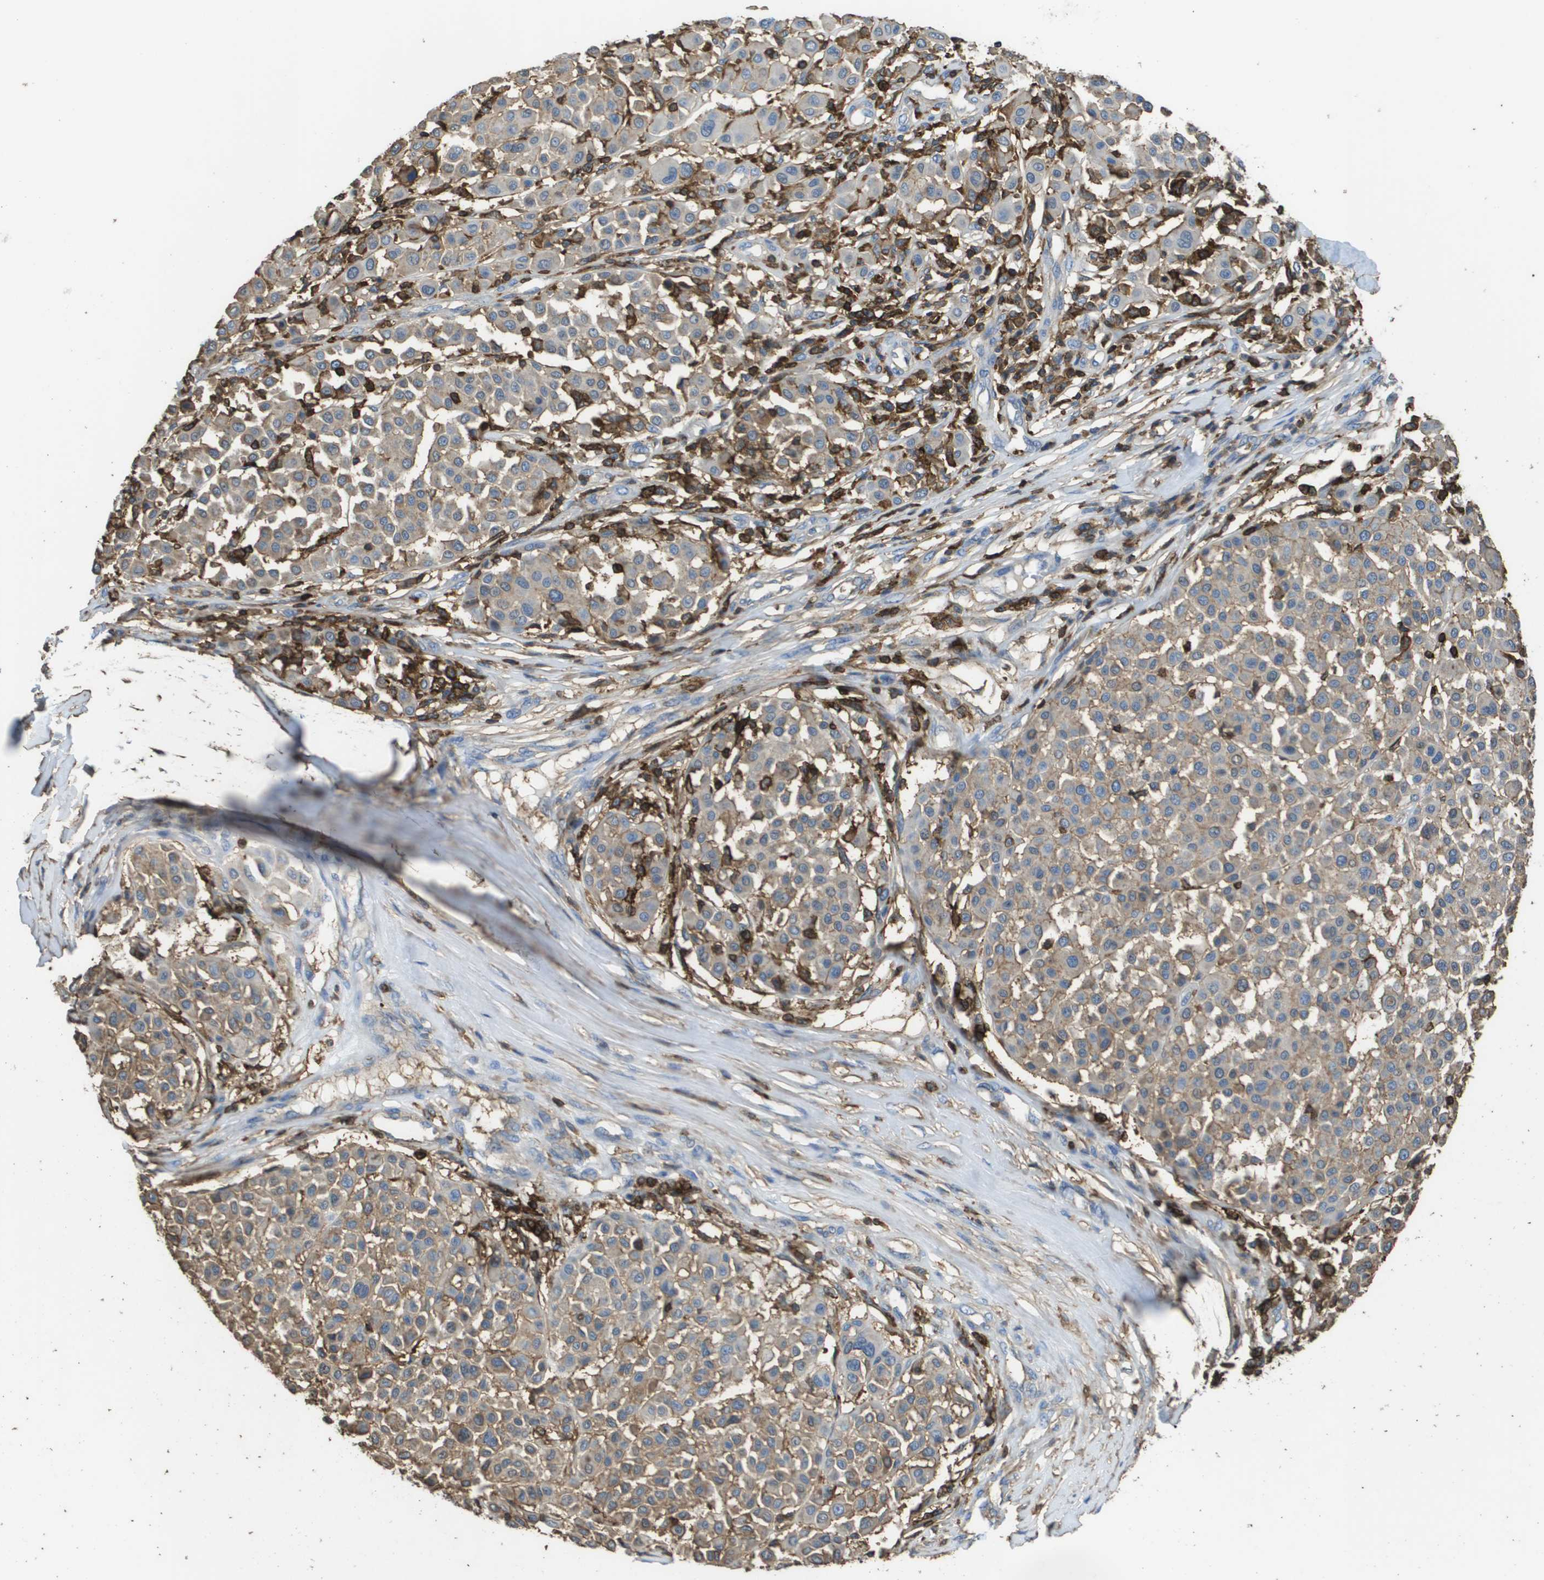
{"staining": {"intensity": "weak", "quantity": ">75%", "location": "cytoplasmic/membranous"}, "tissue": "melanoma", "cell_type": "Tumor cells", "image_type": "cancer", "snomed": [{"axis": "morphology", "description": "Malignant melanoma, Metastatic site"}, {"axis": "topography", "description": "Soft tissue"}], "caption": "Immunohistochemical staining of malignant melanoma (metastatic site) displays weak cytoplasmic/membranous protein expression in approximately >75% of tumor cells.", "gene": "PASK", "patient": {"sex": "male", "age": 41}}